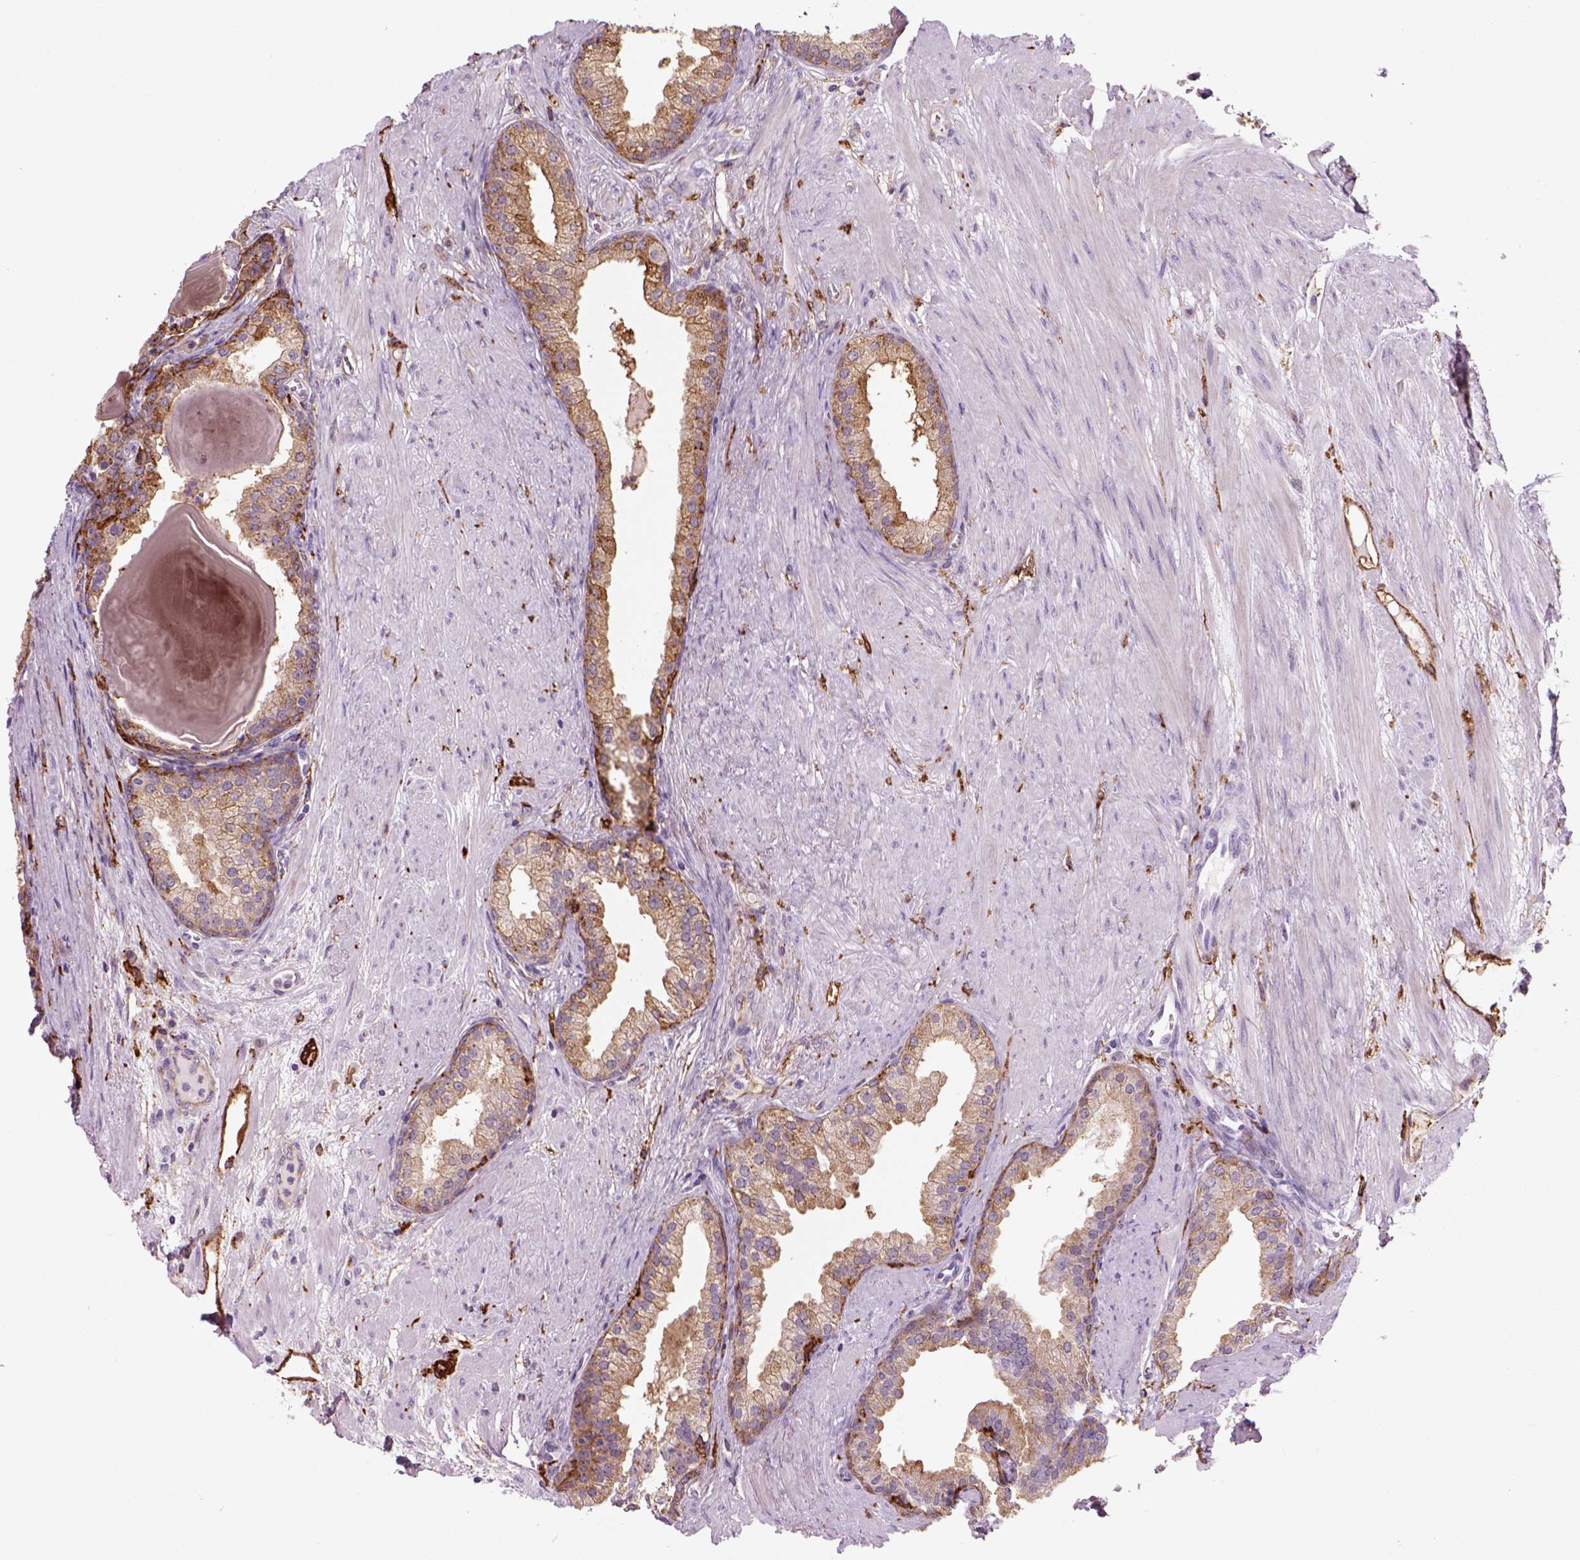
{"staining": {"intensity": "moderate", "quantity": "25%-75%", "location": "cytoplasmic/membranous"}, "tissue": "prostate cancer", "cell_type": "Tumor cells", "image_type": "cancer", "snomed": [{"axis": "morphology", "description": "Adenocarcinoma, NOS"}, {"axis": "topography", "description": "Prostate"}], "caption": "Prostate adenocarcinoma was stained to show a protein in brown. There is medium levels of moderate cytoplasmic/membranous positivity in about 25%-75% of tumor cells.", "gene": "MARCKS", "patient": {"sex": "male", "age": 69}}